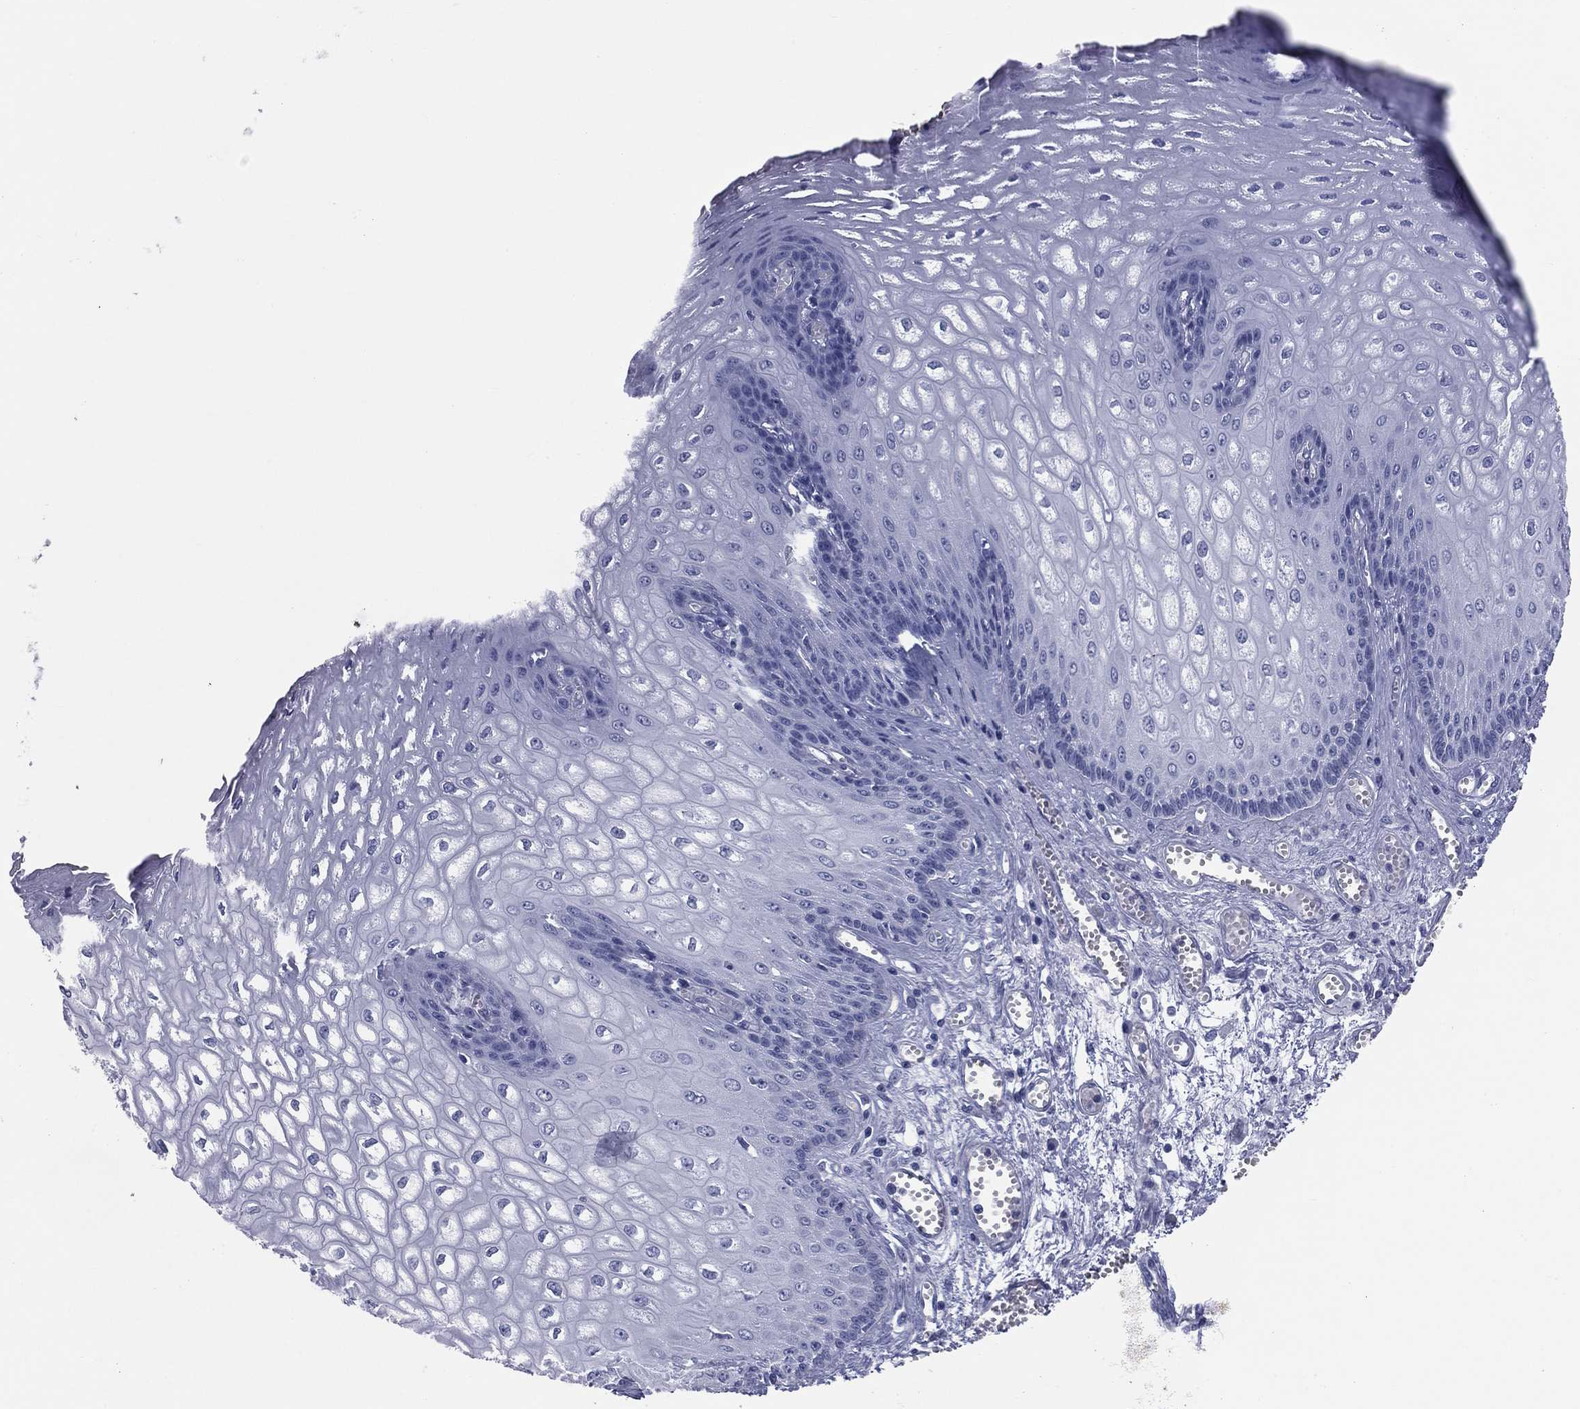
{"staining": {"intensity": "negative", "quantity": "none", "location": "none"}, "tissue": "esophagus", "cell_type": "Squamous epithelial cells", "image_type": "normal", "snomed": [{"axis": "morphology", "description": "Normal tissue, NOS"}, {"axis": "topography", "description": "Esophagus"}], "caption": "The image demonstrates no significant staining in squamous epithelial cells of esophagus. Nuclei are stained in blue.", "gene": "MLN", "patient": {"sex": "male", "age": 58}}